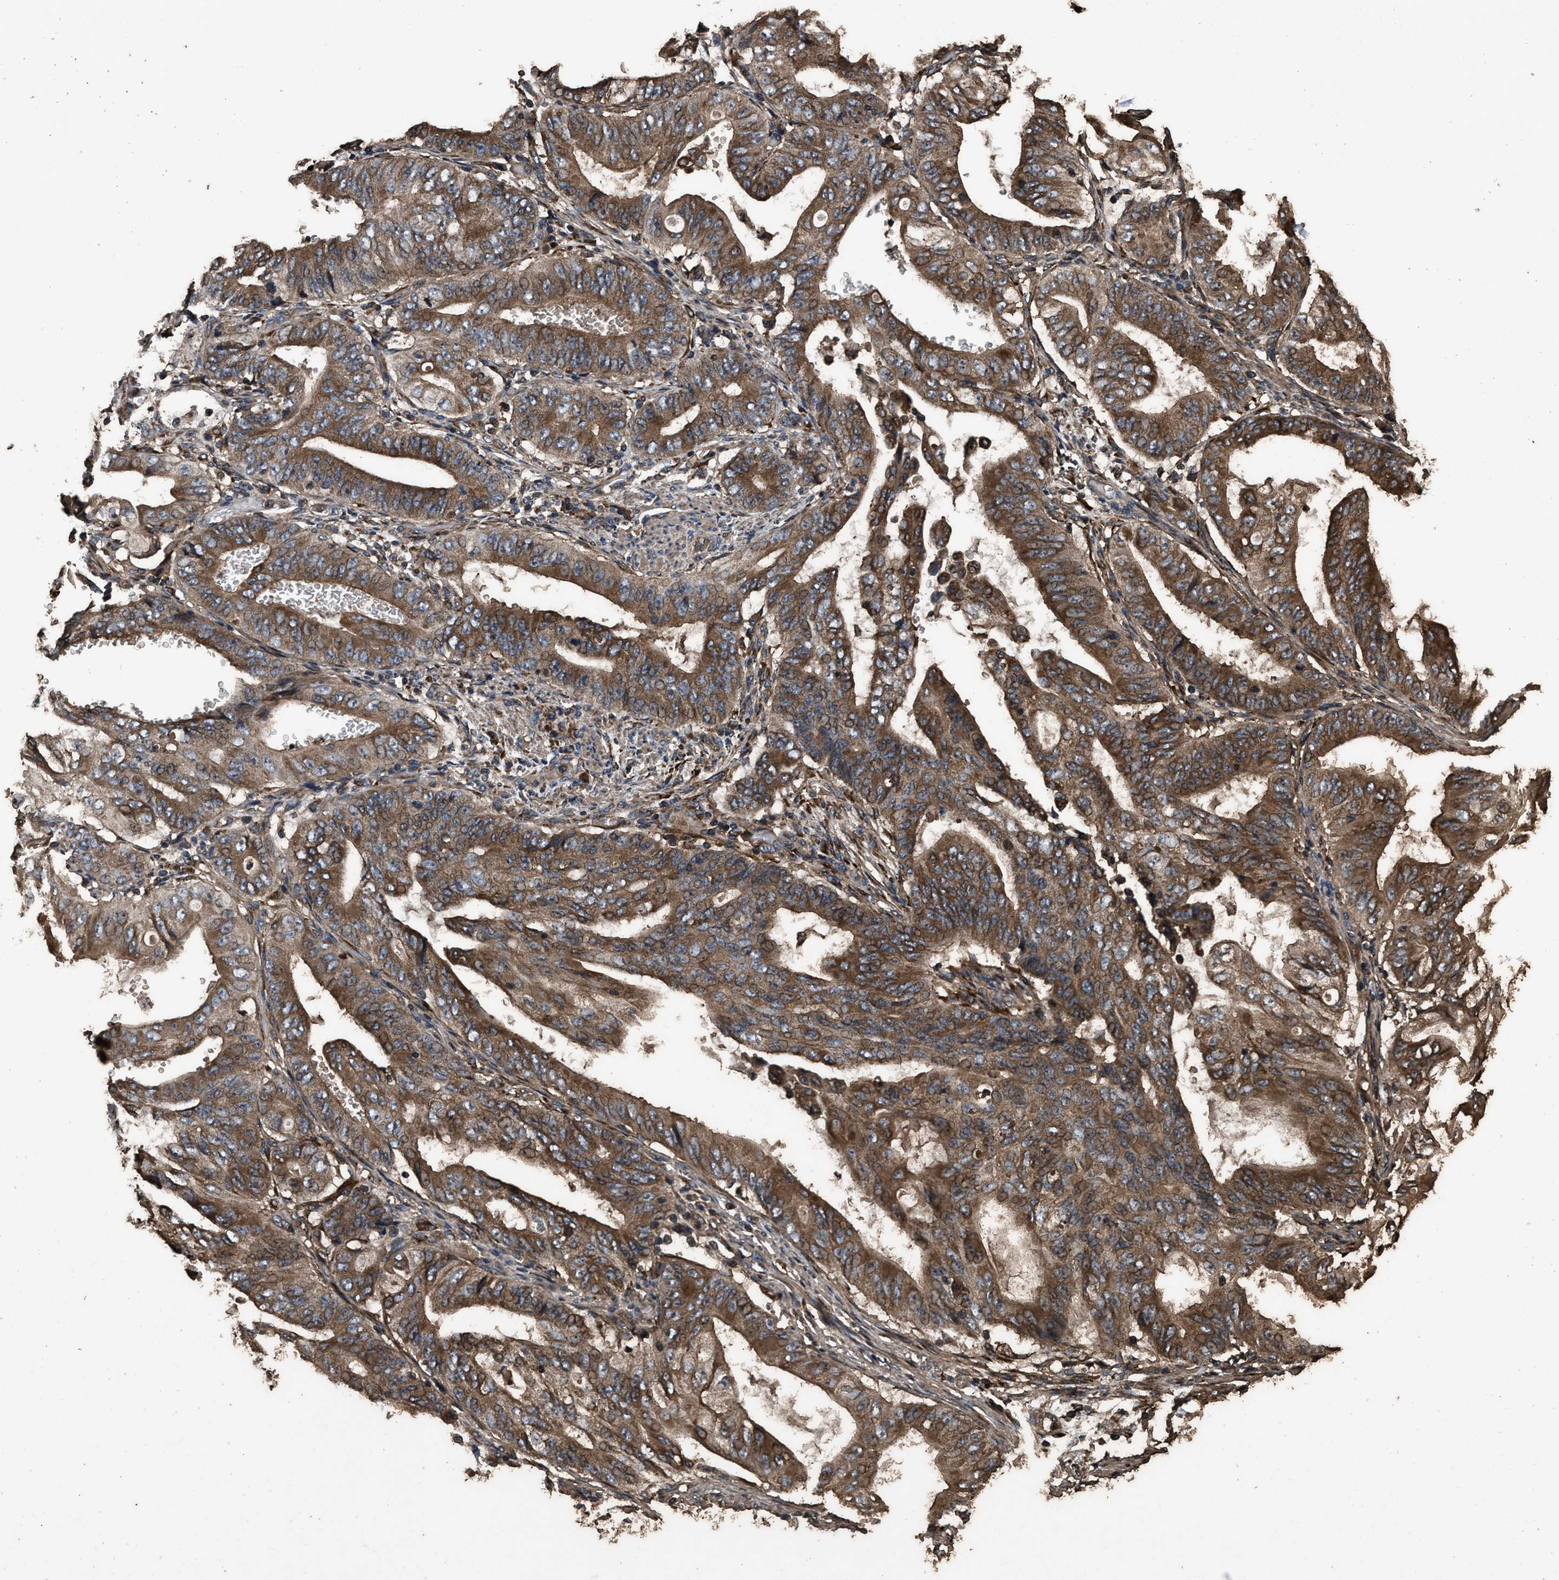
{"staining": {"intensity": "moderate", "quantity": ">75%", "location": "cytoplasmic/membranous"}, "tissue": "stomach cancer", "cell_type": "Tumor cells", "image_type": "cancer", "snomed": [{"axis": "morphology", "description": "Adenocarcinoma, NOS"}, {"axis": "topography", "description": "Stomach"}], "caption": "This is a micrograph of immunohistochemistry staining of stomach adenocarcinoma, which shows moderate expression in the cytoplasmic/membranous of tumor cells.", "gene": "ZMYND19", "patient": {"sex": "female", "age": 73}}